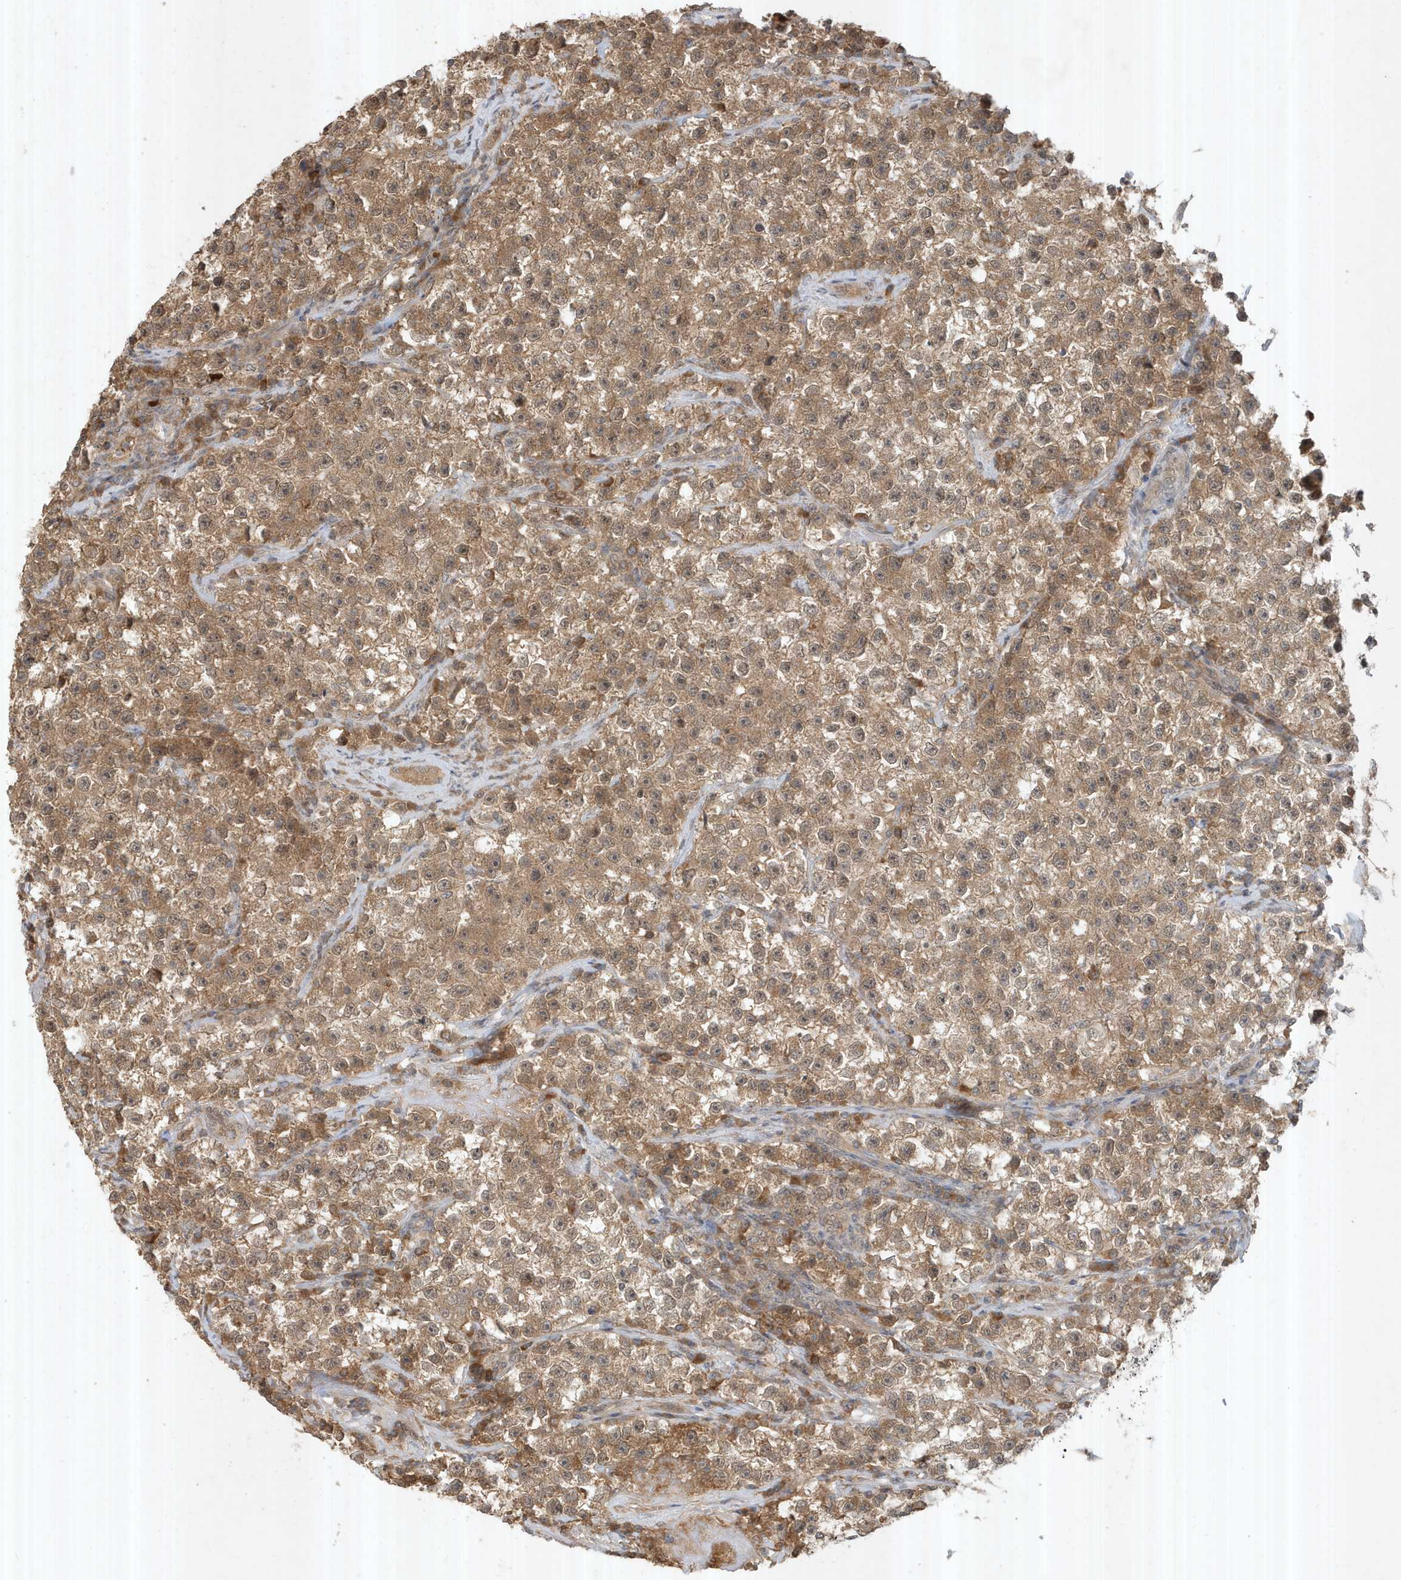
{"staining": {"intensity": "moderate", "quantity": ">75%", "location": "cytoplasmic/membranous"}, "tissue": "testis cancer", "cell_type": "Tumor cells", "image_type": "cancer", "snomed": [{"axis": "morphology", "description": "Seminoma, NOS"}, {"axis": "topography", "description": "Testis"}], "caption": "IHC image of neoplastic tissue: human testis cancer stained using immunohistochemistry demonstrates medium levels of moderate protein expression localized specifically in the cytoplasmic/membranous of tumor cells, appearing as a cytoplasmic/membranous brown color.", "gene": "ABCB9", "patient": {"sex": "male", "age": 22}}